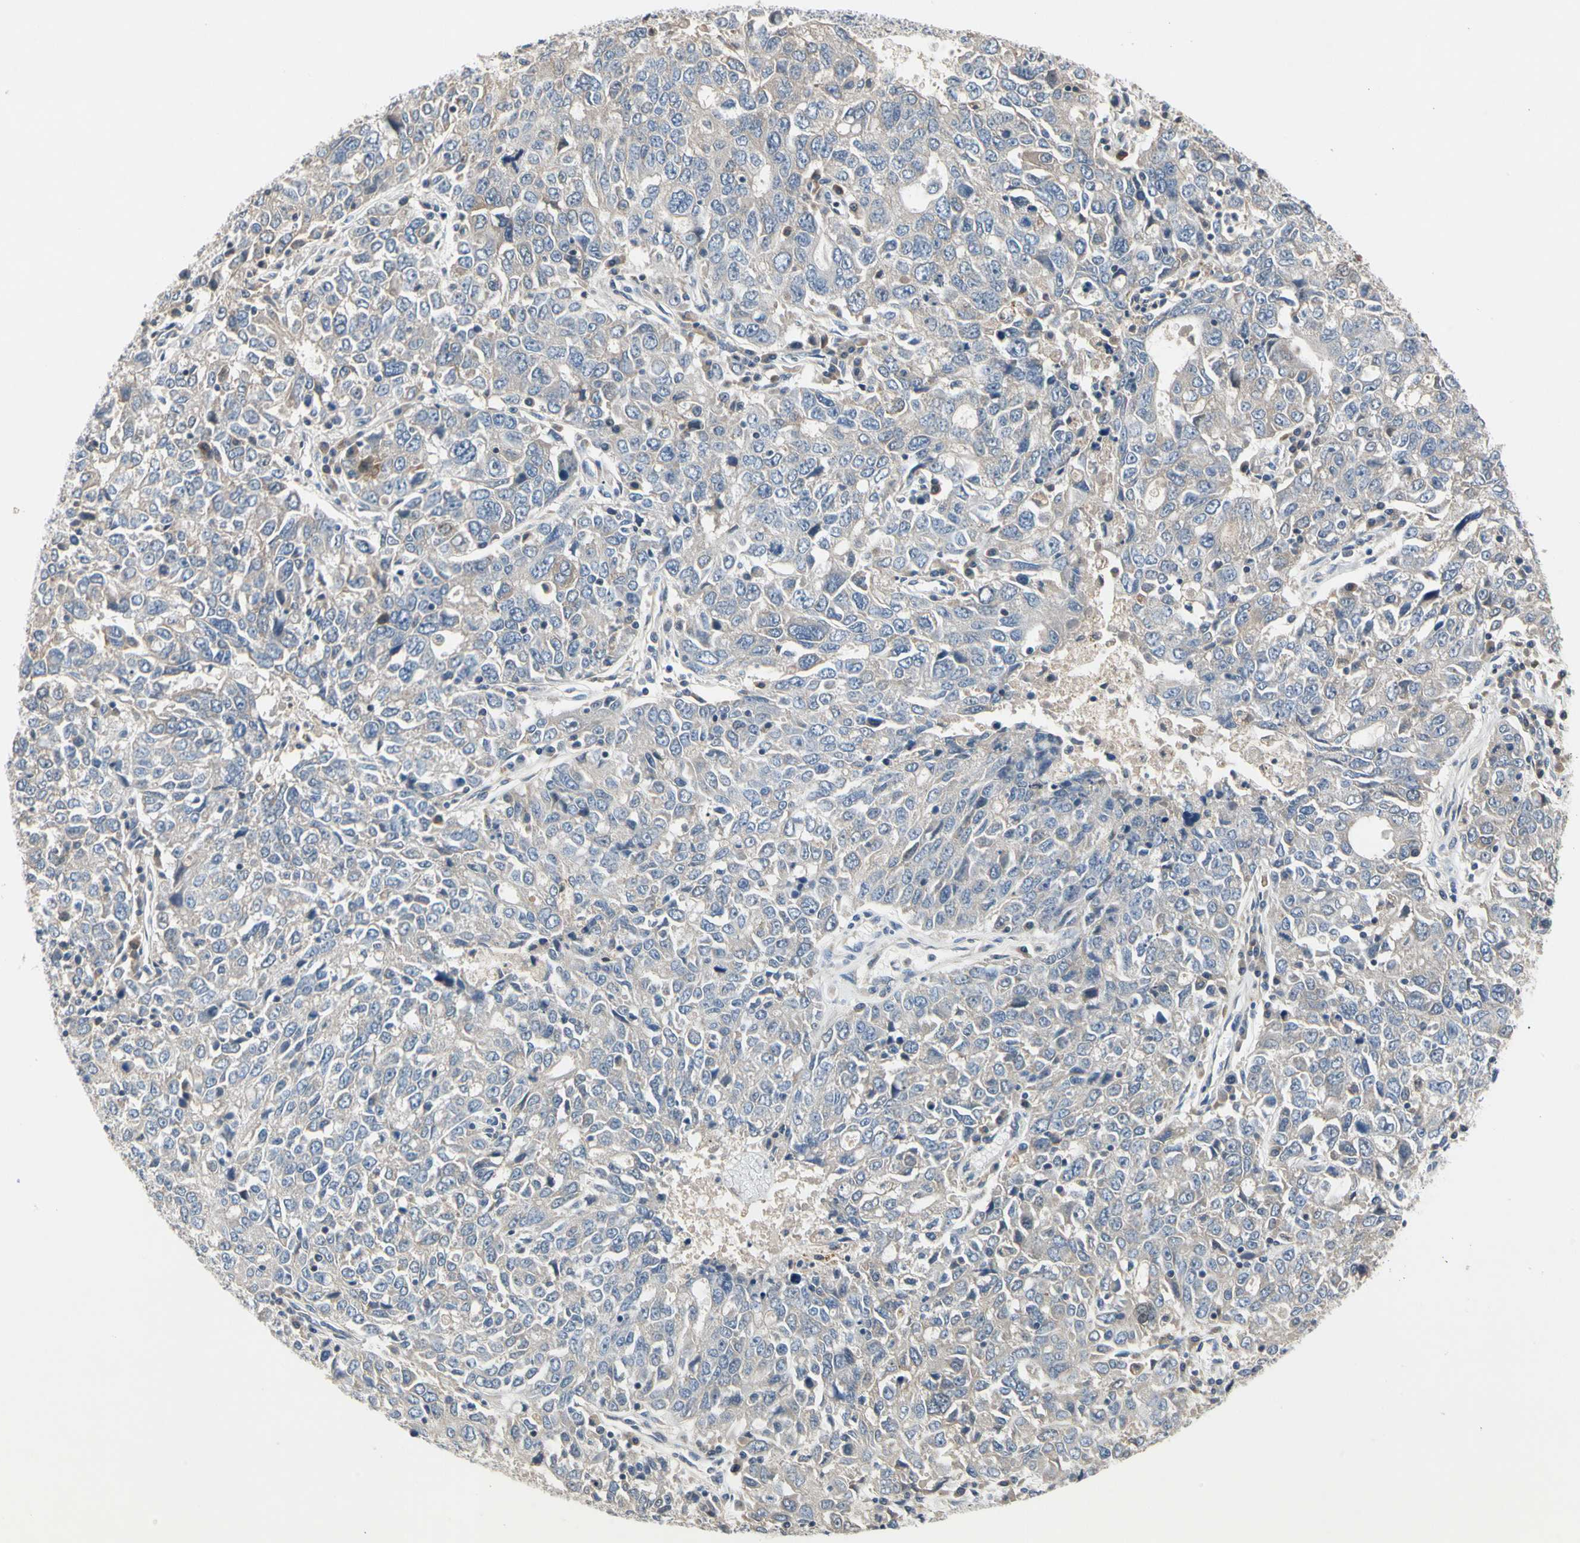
{"staining": {"intensity": "negative", "quantity": "none", "location": "none"}, "tissue": "ovarian cancer", "cell_type": "Tumor cells", "image_type": "cancer", "snomed": [{"axis": "morphology", "description": "Carcinoma, endometroid"}, {"axis": "topography", "description": "Ovary"}], "caption": "The image reveals no significant staining in tumor cells of ovarian cancer (endometroid carcinoma). Nuclei are stained in blue.", "gene": "GAS6", "patient": {"sex": "female", "age": 62}}